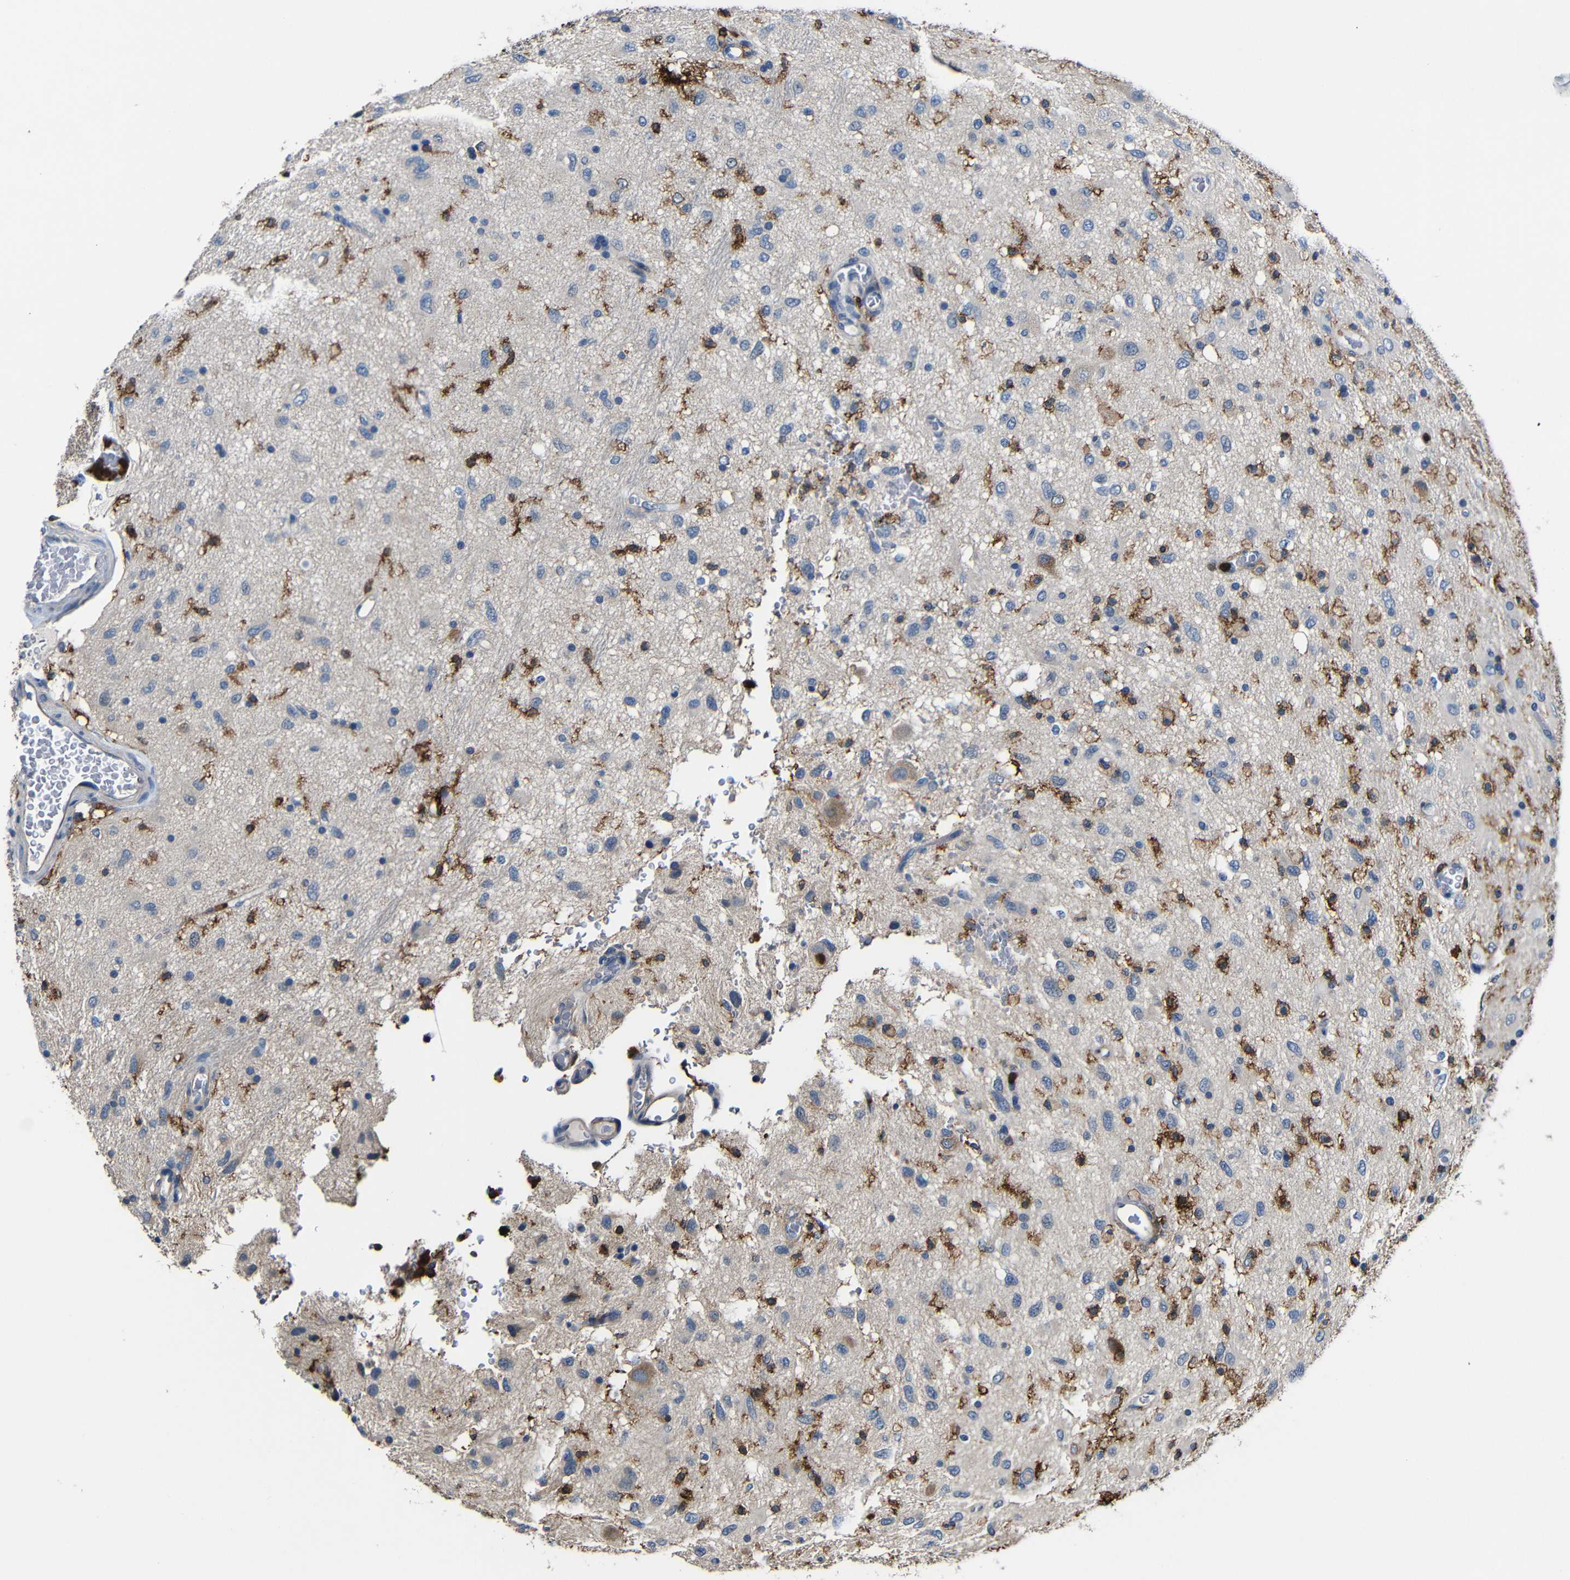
{"staining": {"intensity": "strong", "quantity": "<25%", "location": "cytoplasmic/membranous"}, "tissue": "glioma", "cell_type": "Tumor cells", "image_type": "cancer", "snomed": [{"axis": "morphology", "description": "Glioma, malignant, Low grade"}, {"axis": "topography", "description": "Brain"}], "caption": "Protein expression analysis of human malignant low-grade glioma reveals strong cytoplasmic/membranous staining in approximately <25% of tumor cells. The staining was performed using DAB (3,3'-diaminobenzidine) to visualize the protein expression in brown, while the nuclei were stained in blue with hematoxylin (Magnification: 20x).", "gene": "P2RY12", "patient": {"sex": "male", "age": 77}}